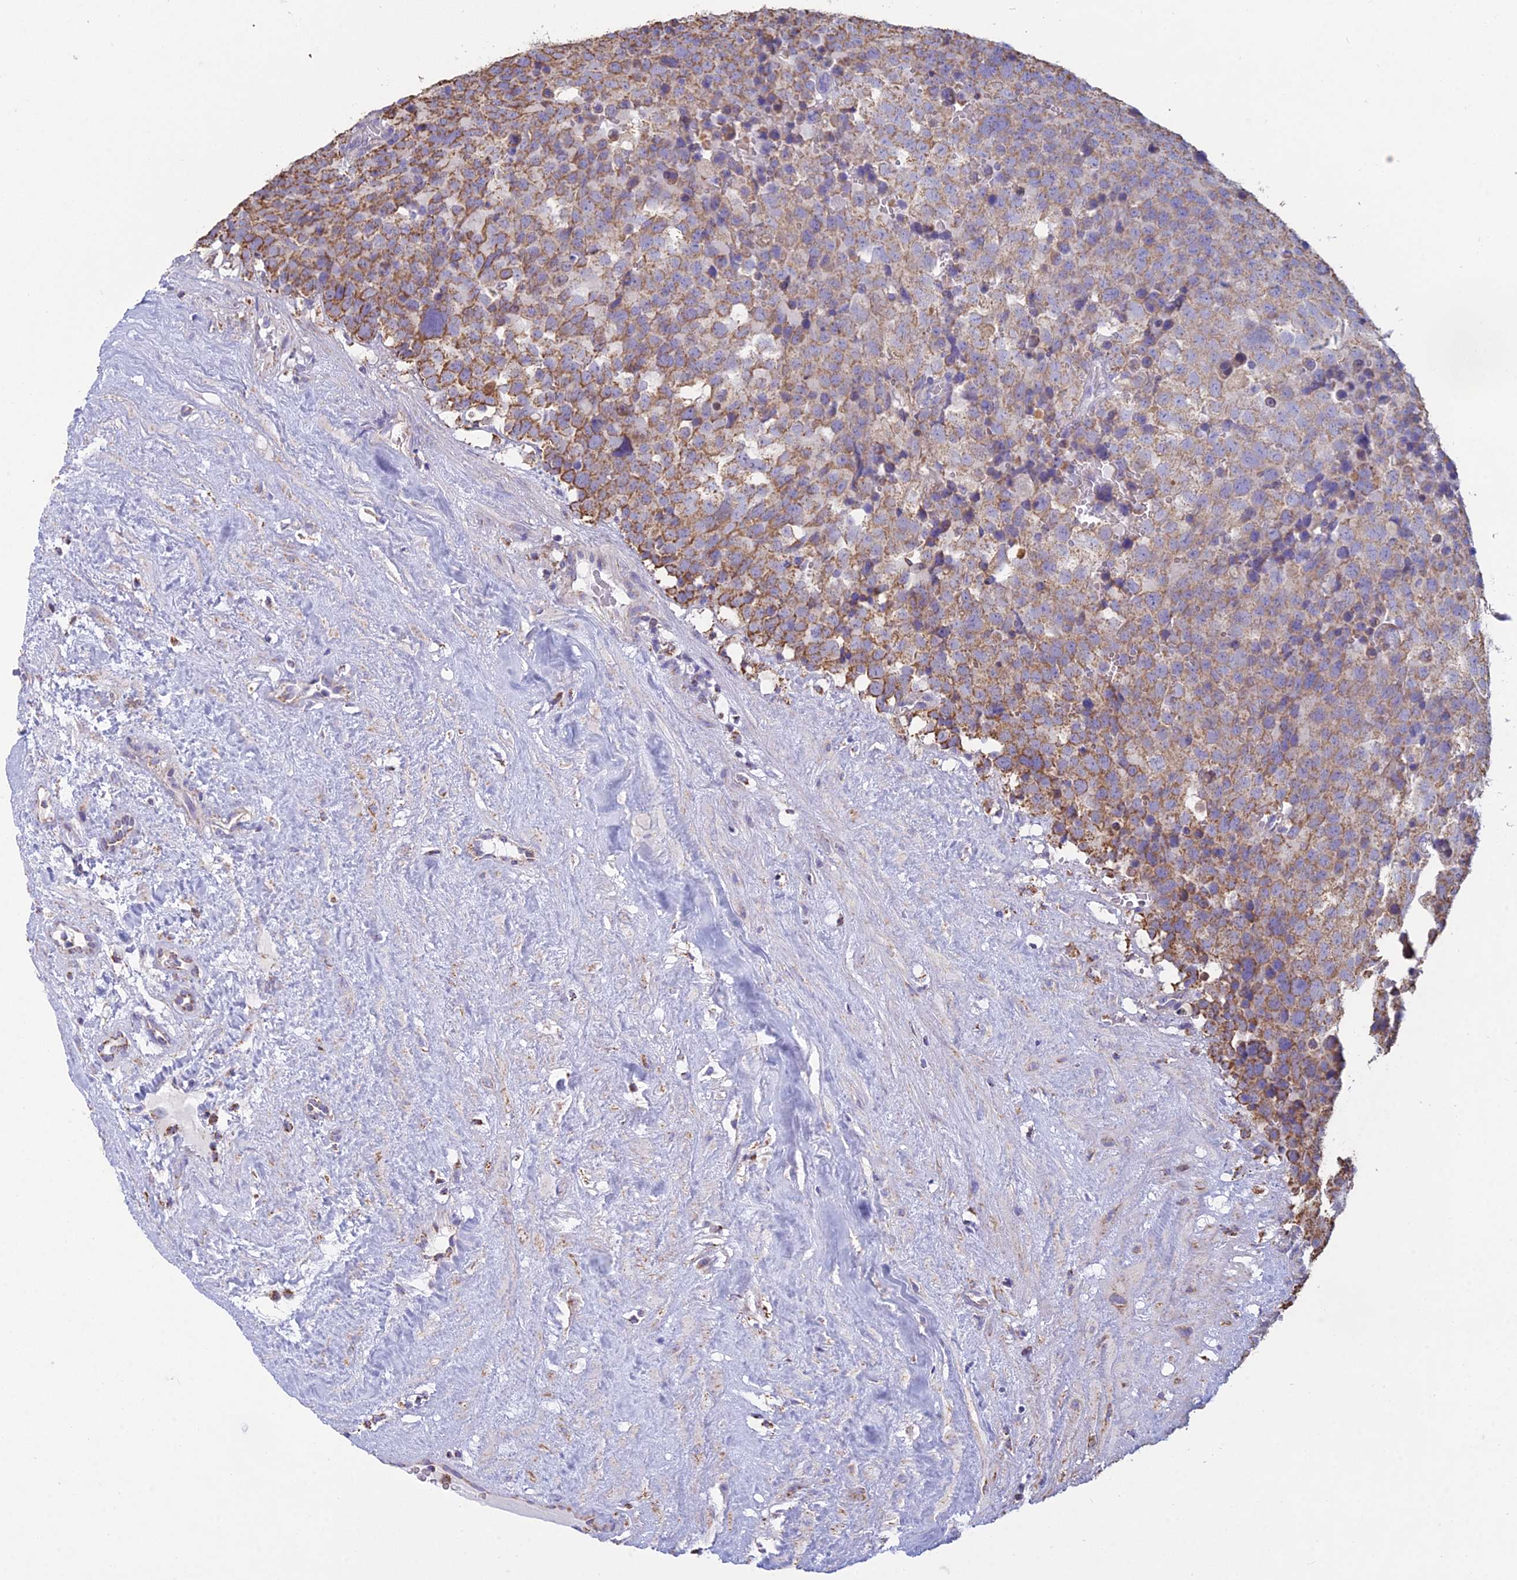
{"staining": {"intensity": "moderate", "quantity": ">75%", "location": "cytoplasmic/membranous"}, "tissue": "testis cancer", "cell_type": "Tumor cells", "image_type": "cancer", "snomed": [{"axis": "morphology", "description": "Seminoma, NOS"}, {"axis": "topography", "description": "Testis"}], "caption": "Seminoma (testis) was stained to show a protein in brown. There is medium levels of moderate cytoplasmic/membranous expression in about >75% of tumor cells.", "gene": "OR2W3", "patient": {"sex": "male", "age": 71}}